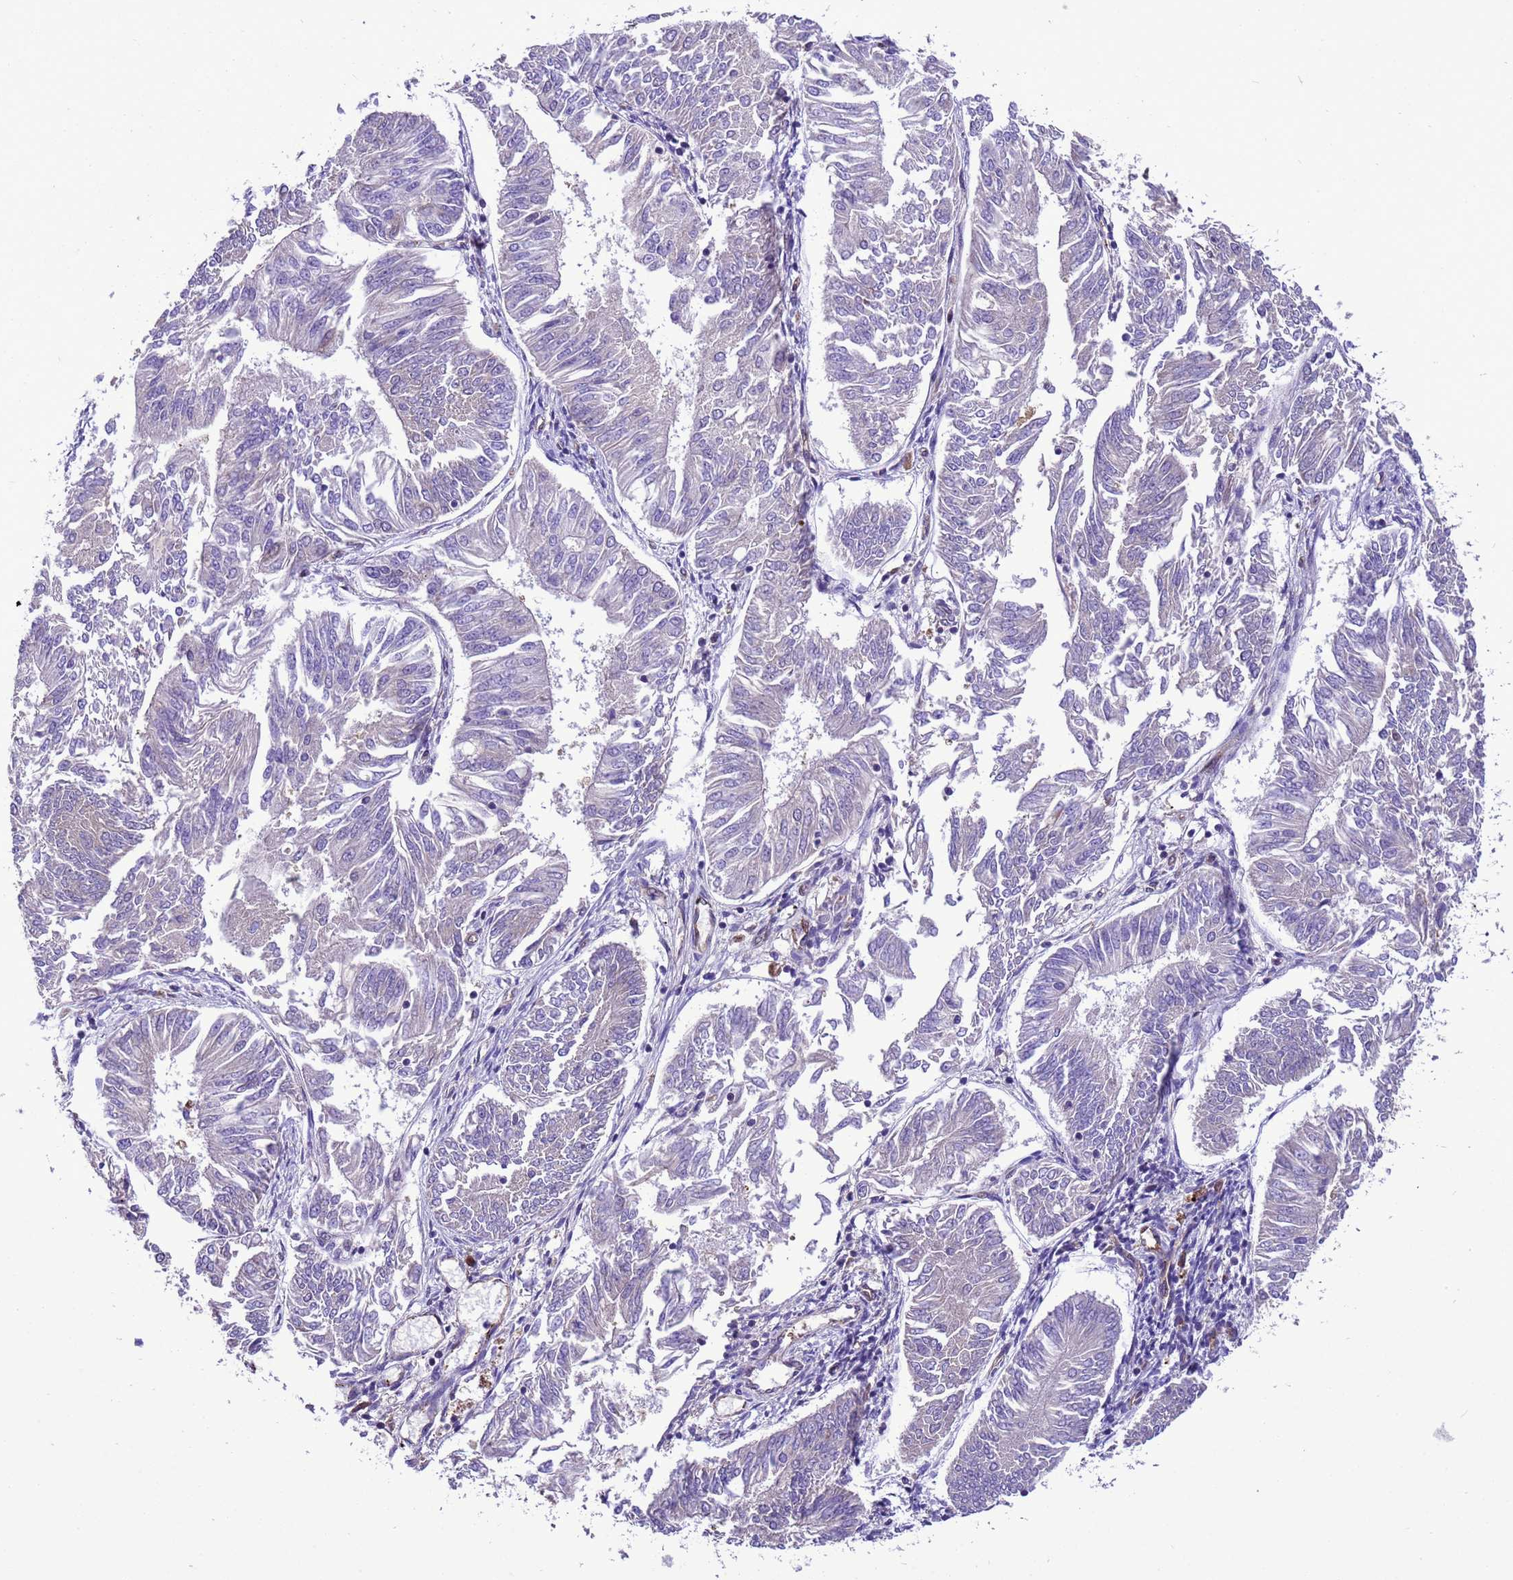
{"staining": {"intensity": "negative", "quantity": "none", "location": "none"}, "tissue": "endometrial cancer", "cell_type": "Tumor cells", "image_type": "cancer", "snomed": [{"axis": "morphology", "description": "Adenocarcinoma, NOS"}, {"axis": "topography", "description": "Endometrium"}], "caption": "DAB immunohistochemical staining of endometrial adenocarcinoma demonstrates no significant expression in tumor cells.", "gene": "RABEP2", "patient": {"sex": "female", "age": 58}}